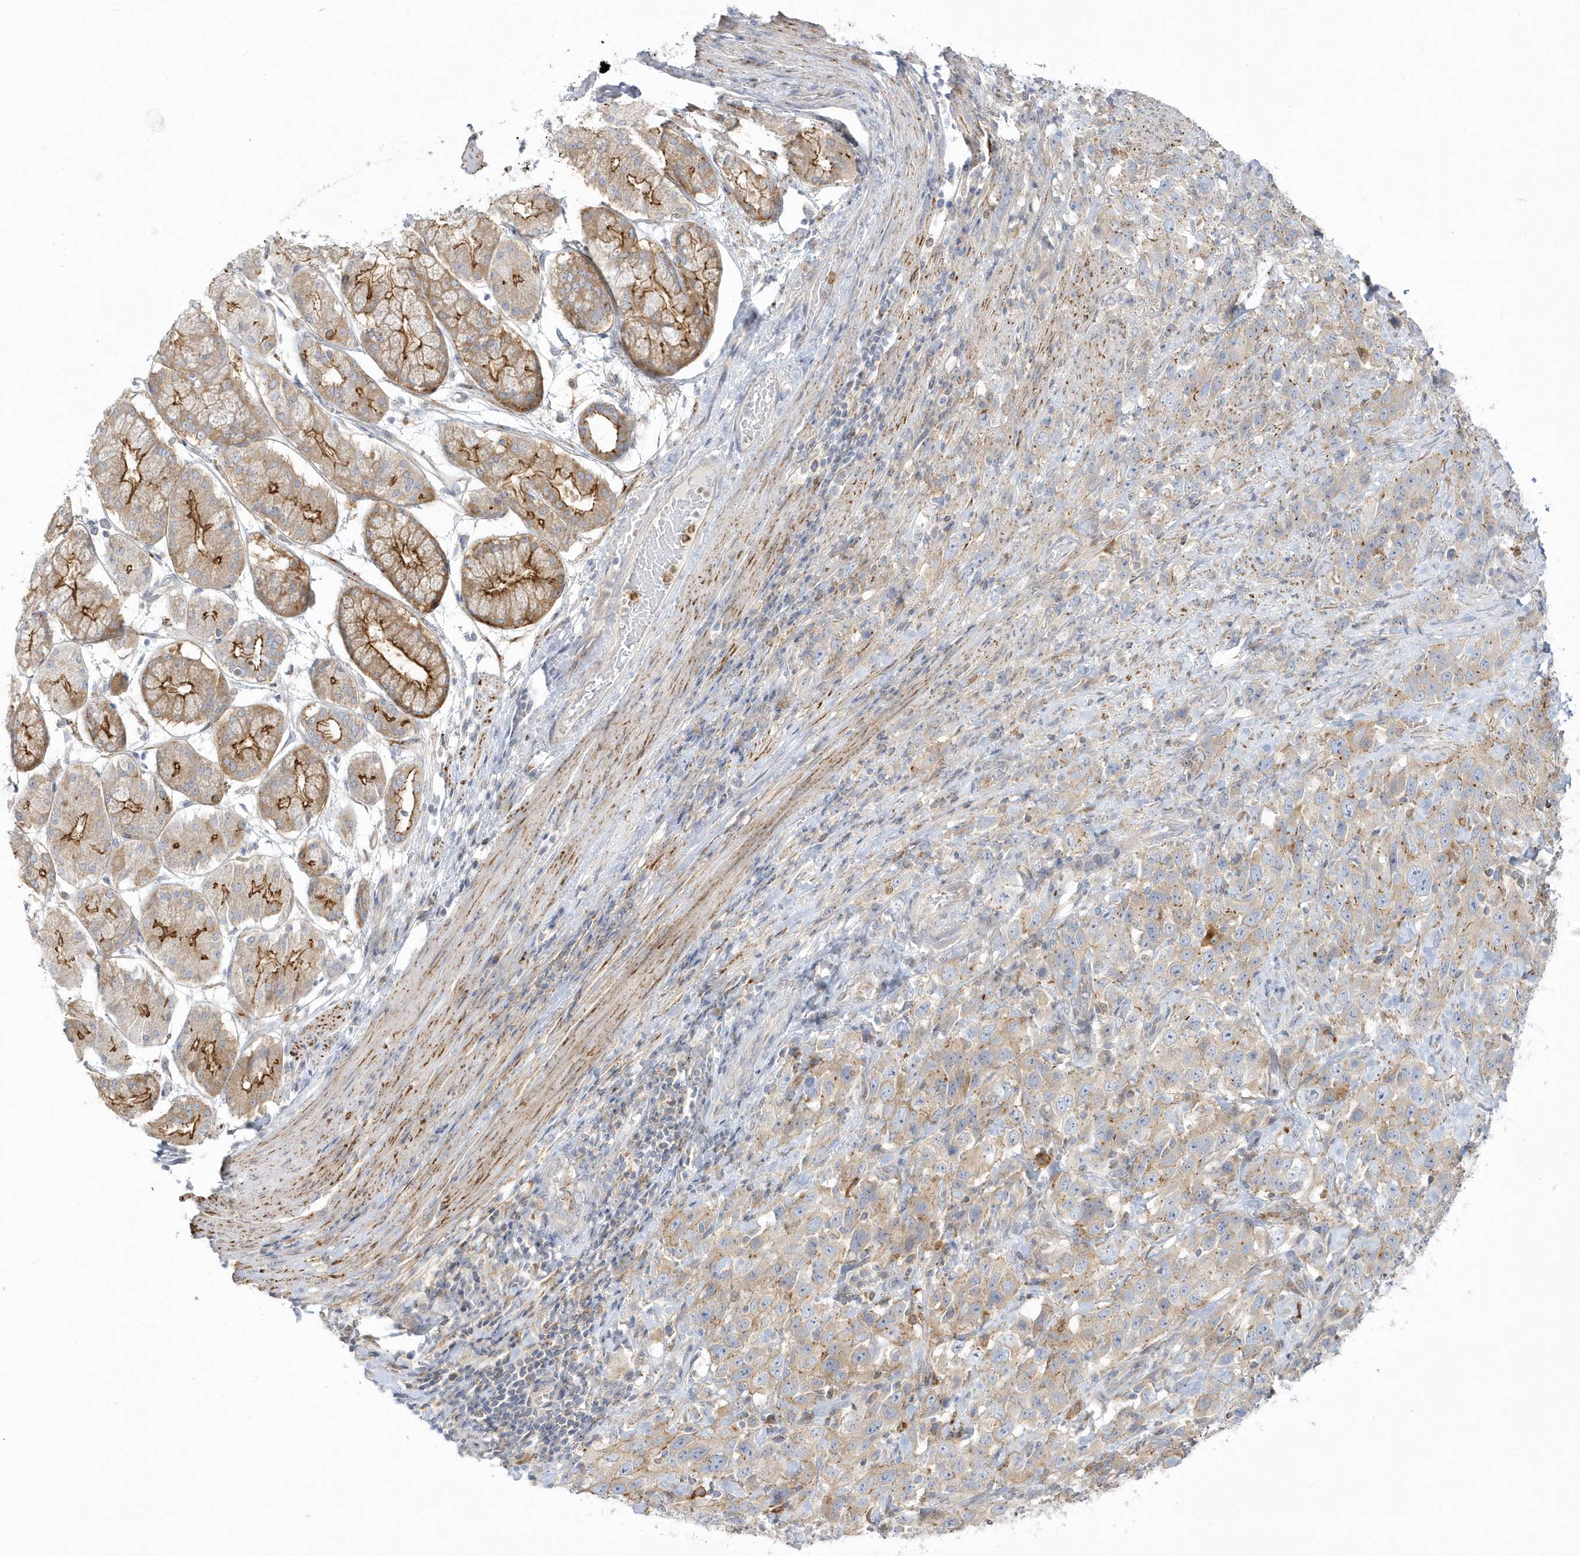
{"staining": {"intensity": "weak", "quantity": ">75%", "location": "cytoplasmic/membranous"}, "tissue": "stomach cancer", "cell_type": "Tumor cells", "image_type": "cancer", "snomed": [{"axis": "morphology", "description": "Normal tissue, NOS"}, {"axis": "morphology", "description": "Adenocarcinoma, NOS"}, {"axis": "topography", "description": "Lymph node"}, {"axis": "topography", "description": "Stomach"}], "caption": "Weak cytoplasmic/membranous expression is seen in approximately >75% of tumor cells in stomach adenocarcinoma.", "gene": "DNAJC18", "patient": {"sex": "male", "age": 48}}